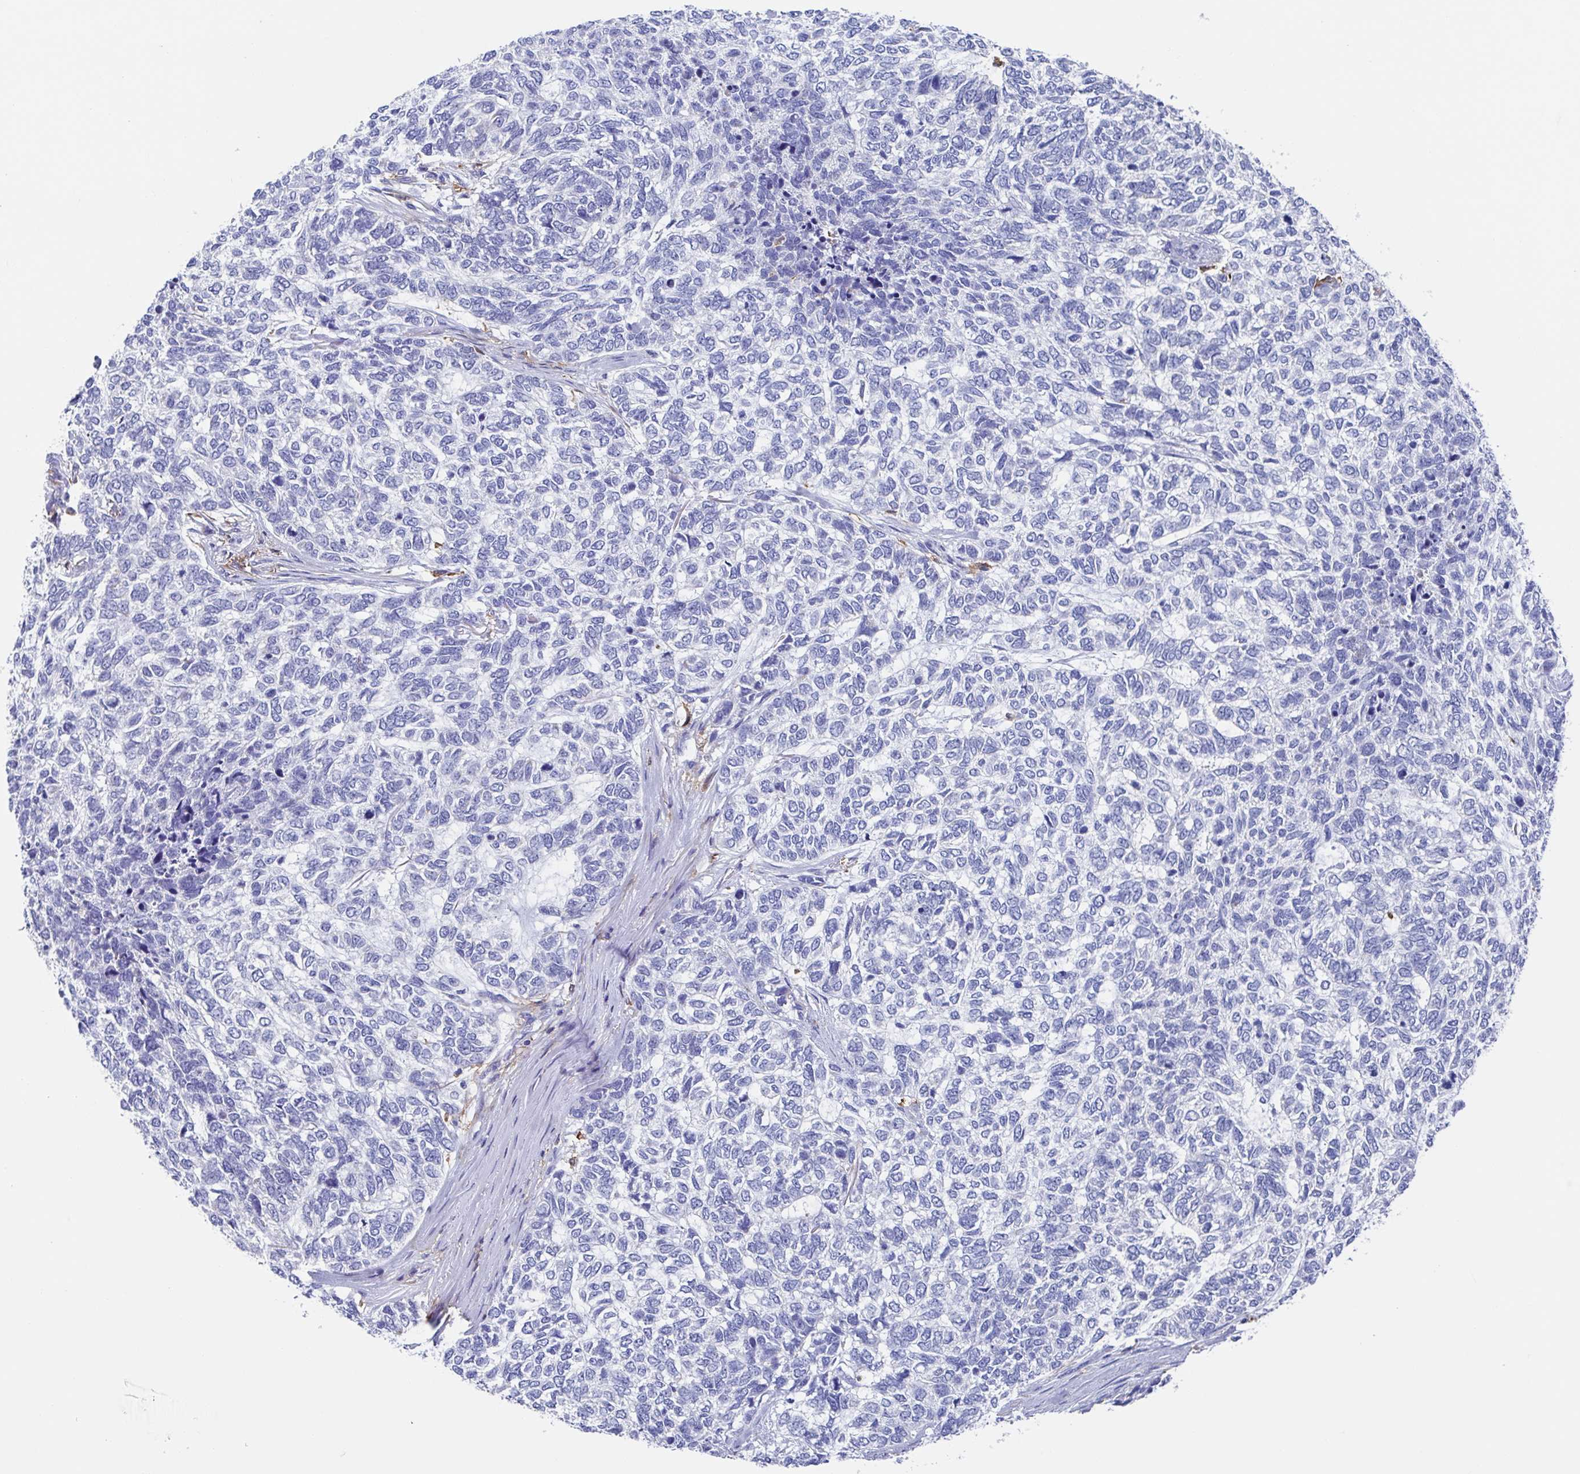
{"staining": {"intensity": "negative", "quantity": "none", "location": "none"}, "tissue": "skin cancer", "cell_type": "Tumor cells", "image_type": "cancer", "snomed": [{"axis": "morphology", "description": "Basal cell carcinoma"}, {"axis": "topography", "description": "Skin"}], "caption": "IHC photomicrograph of human basal cell carcinoma (skin) stained for a protein (brown), which shows no positivity in tumor cells.", "gene": "FCGR3A", "patient": {"sex": "female", "age": 65}}